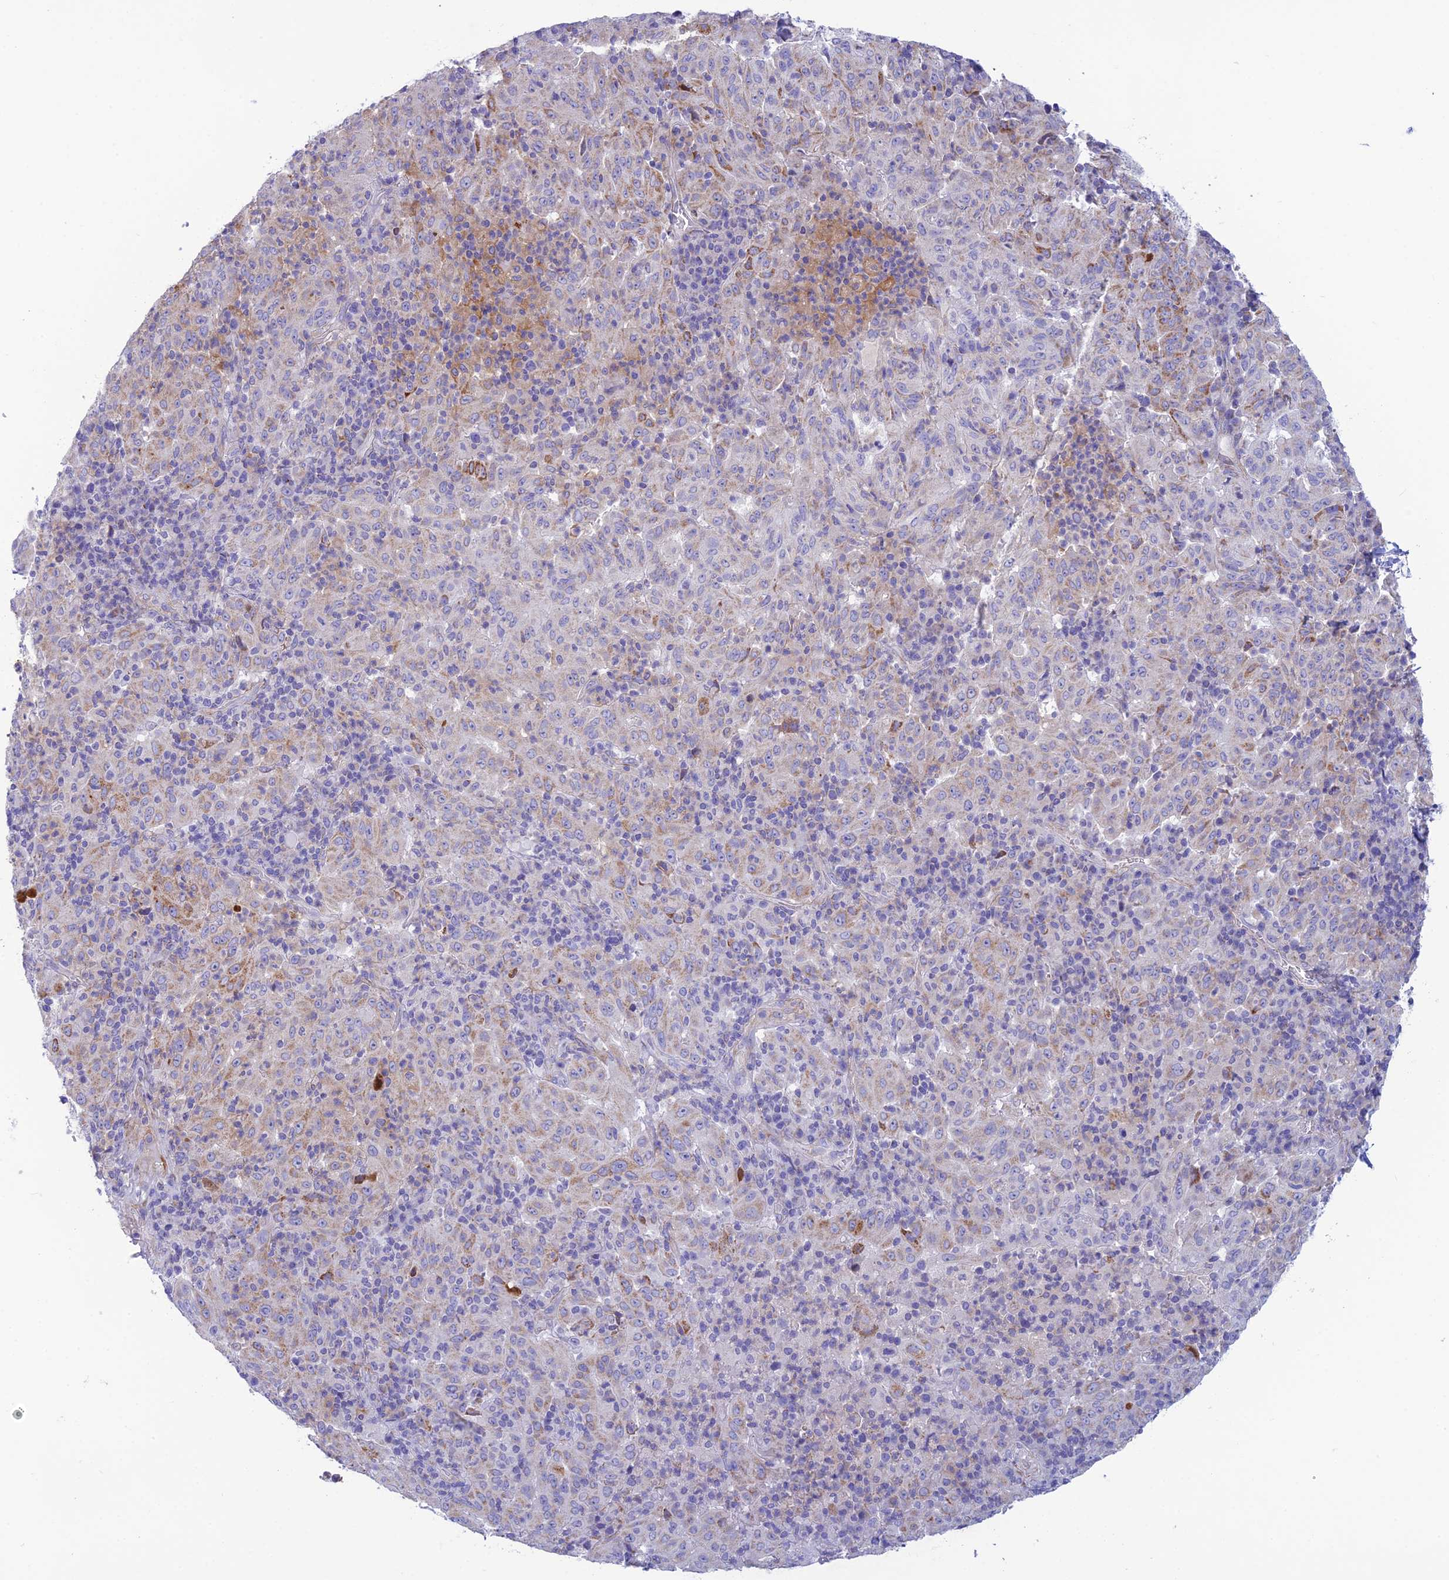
{"staining": {"intensity": "moderate", "quantity": "<25%", "location": "cytoplasmic/membranous"}, "tissue": "pancreatic cancer", "cell_type": "Tumor cells", "image_type": "cancer", "snomed": [{"axis": "morphology", "description": "Adenocarcinoma, NOS"}, {"axis": "topography", "description": "Pancreas"}], "caption": "Immunohistochemical staining of human pancreatic cancer demonstrates low levels of moderate cytoplasmic/membranous protein staining in about <25% of tumor cells.", "gene": "POMGNT1", "patient": {"sex": "male", "age": 63}}